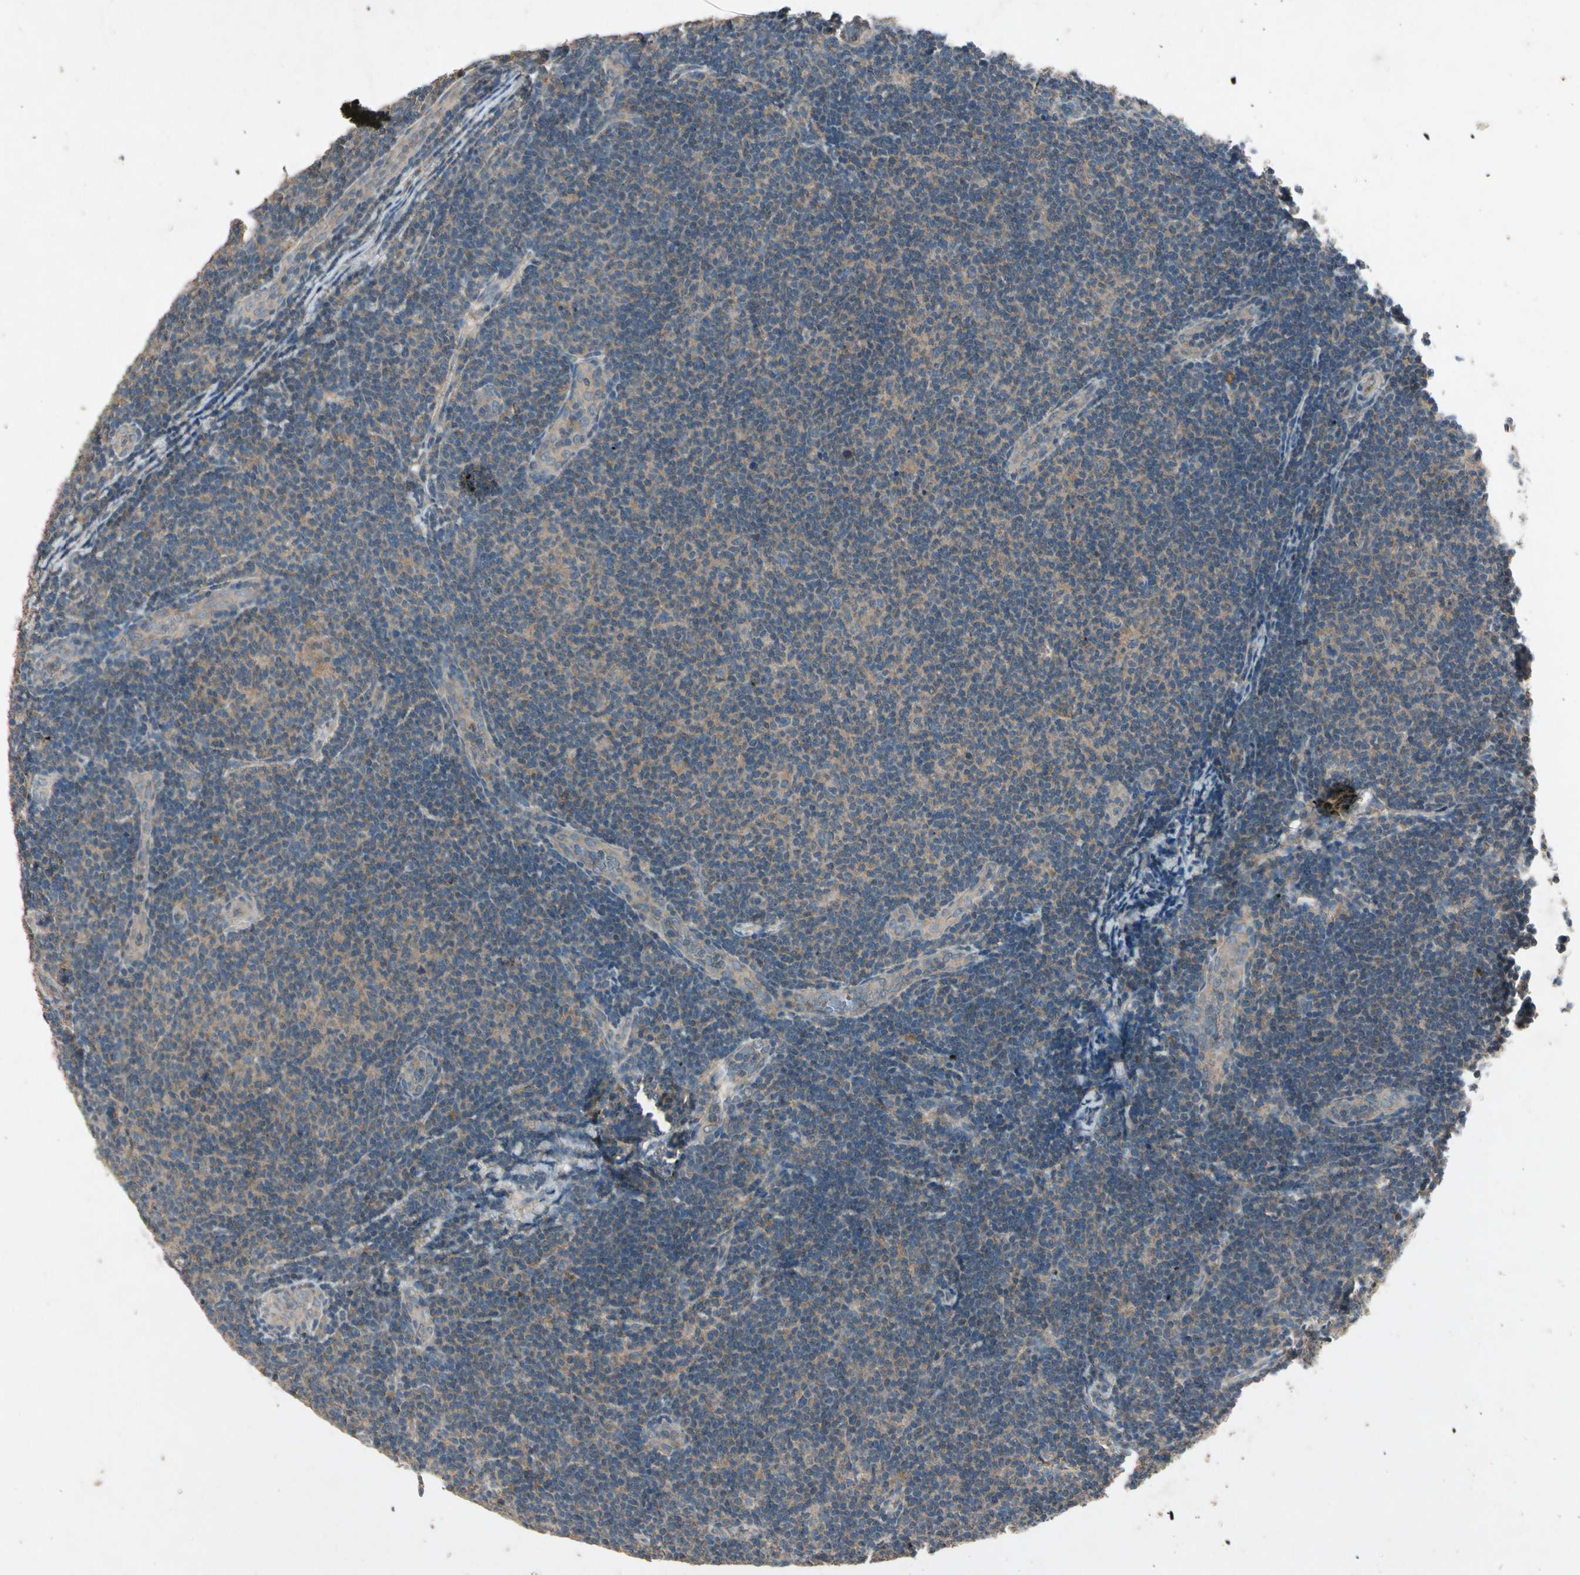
{"staining": {"intensity": "weak", "quantity": "25%-75%", "location": "cytoplasmic/membranous"}, "tissue": "lymphoma", "cell_type": "Tumor cells", "image_type": "cancer", "snomed": [{"axis": "morphology", "description": "Malignant lymphoma, non-Hodgkin's type, Low grade"}, {"axis": "topography", "description": "Lymph node"}], "caption": "A low amount of weak cytoplasmic/membranous staining is present in approximately 25%-75% of tumor cells in malignant lymphoma, non-Hodgkin's type (low-grade) tissue. (Brightfield microscopy of DAB IHC at high magnification).", "gene": "GPLD1", "patient": {"sex": "male", "age": 83}}